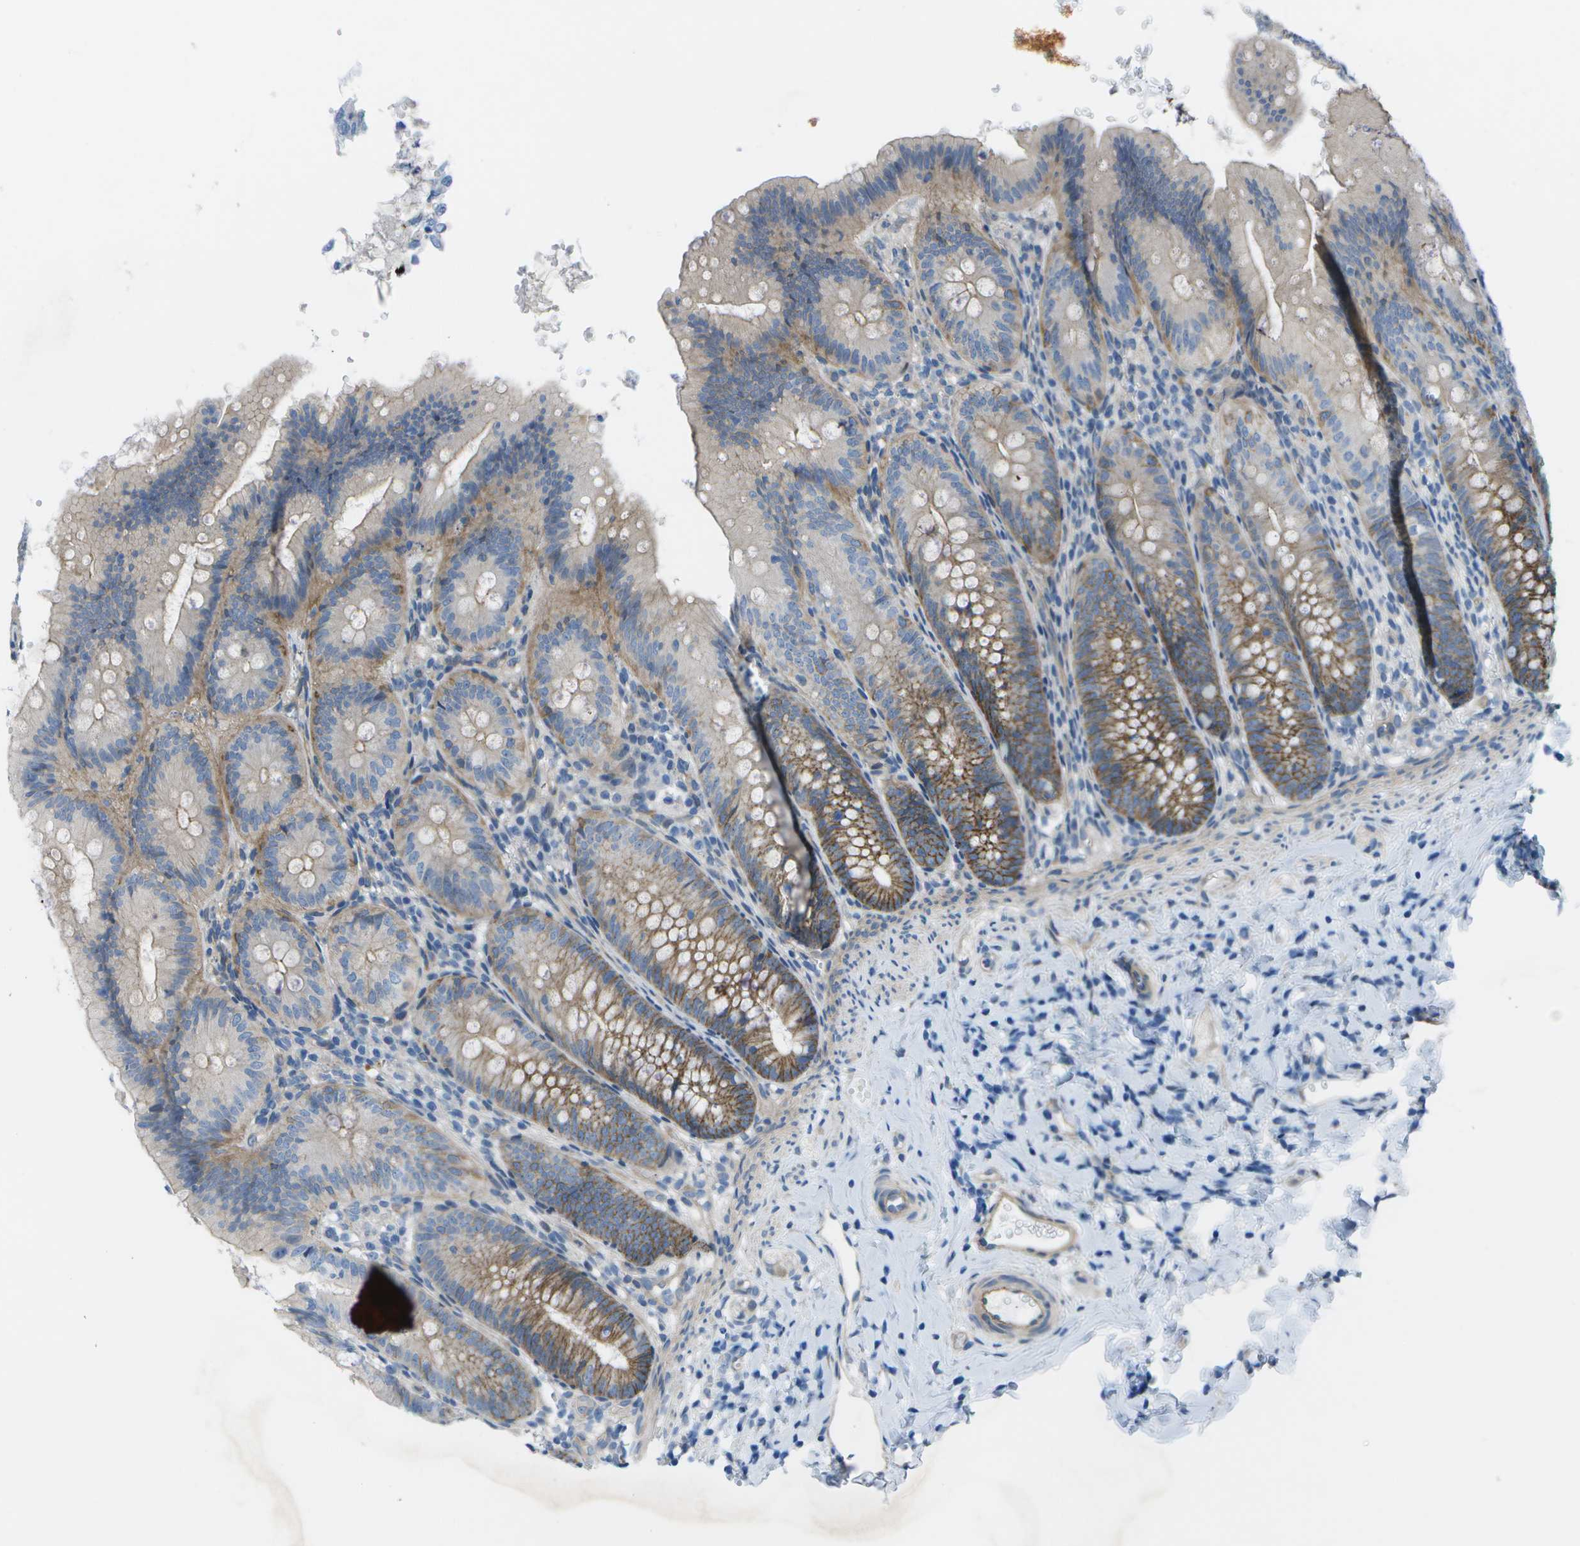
{"staining": {"intensity": "moderate", "quantity": ">75%", "location": "cytoplasmic/membranous"}, "tissue": "appendix", "cell_type": "Glandular cells", "image_type": "normal", "snomed": [{"axis": "morphology", "description": "Normal tissue, NOS"}, {"axis": "topography", "description": "Appendix"}], "caption": "The immunohistochemical stain labels moderate cytoplasmic/membranous expression in glandular cells of unremarkable appendix. (Stains: DAB in brown, nuclei in blue, Microscopy: brightfield microscopy at high magnification).", "gene": "SORBS3", "patient": {"sex": "male", "age": 1}}